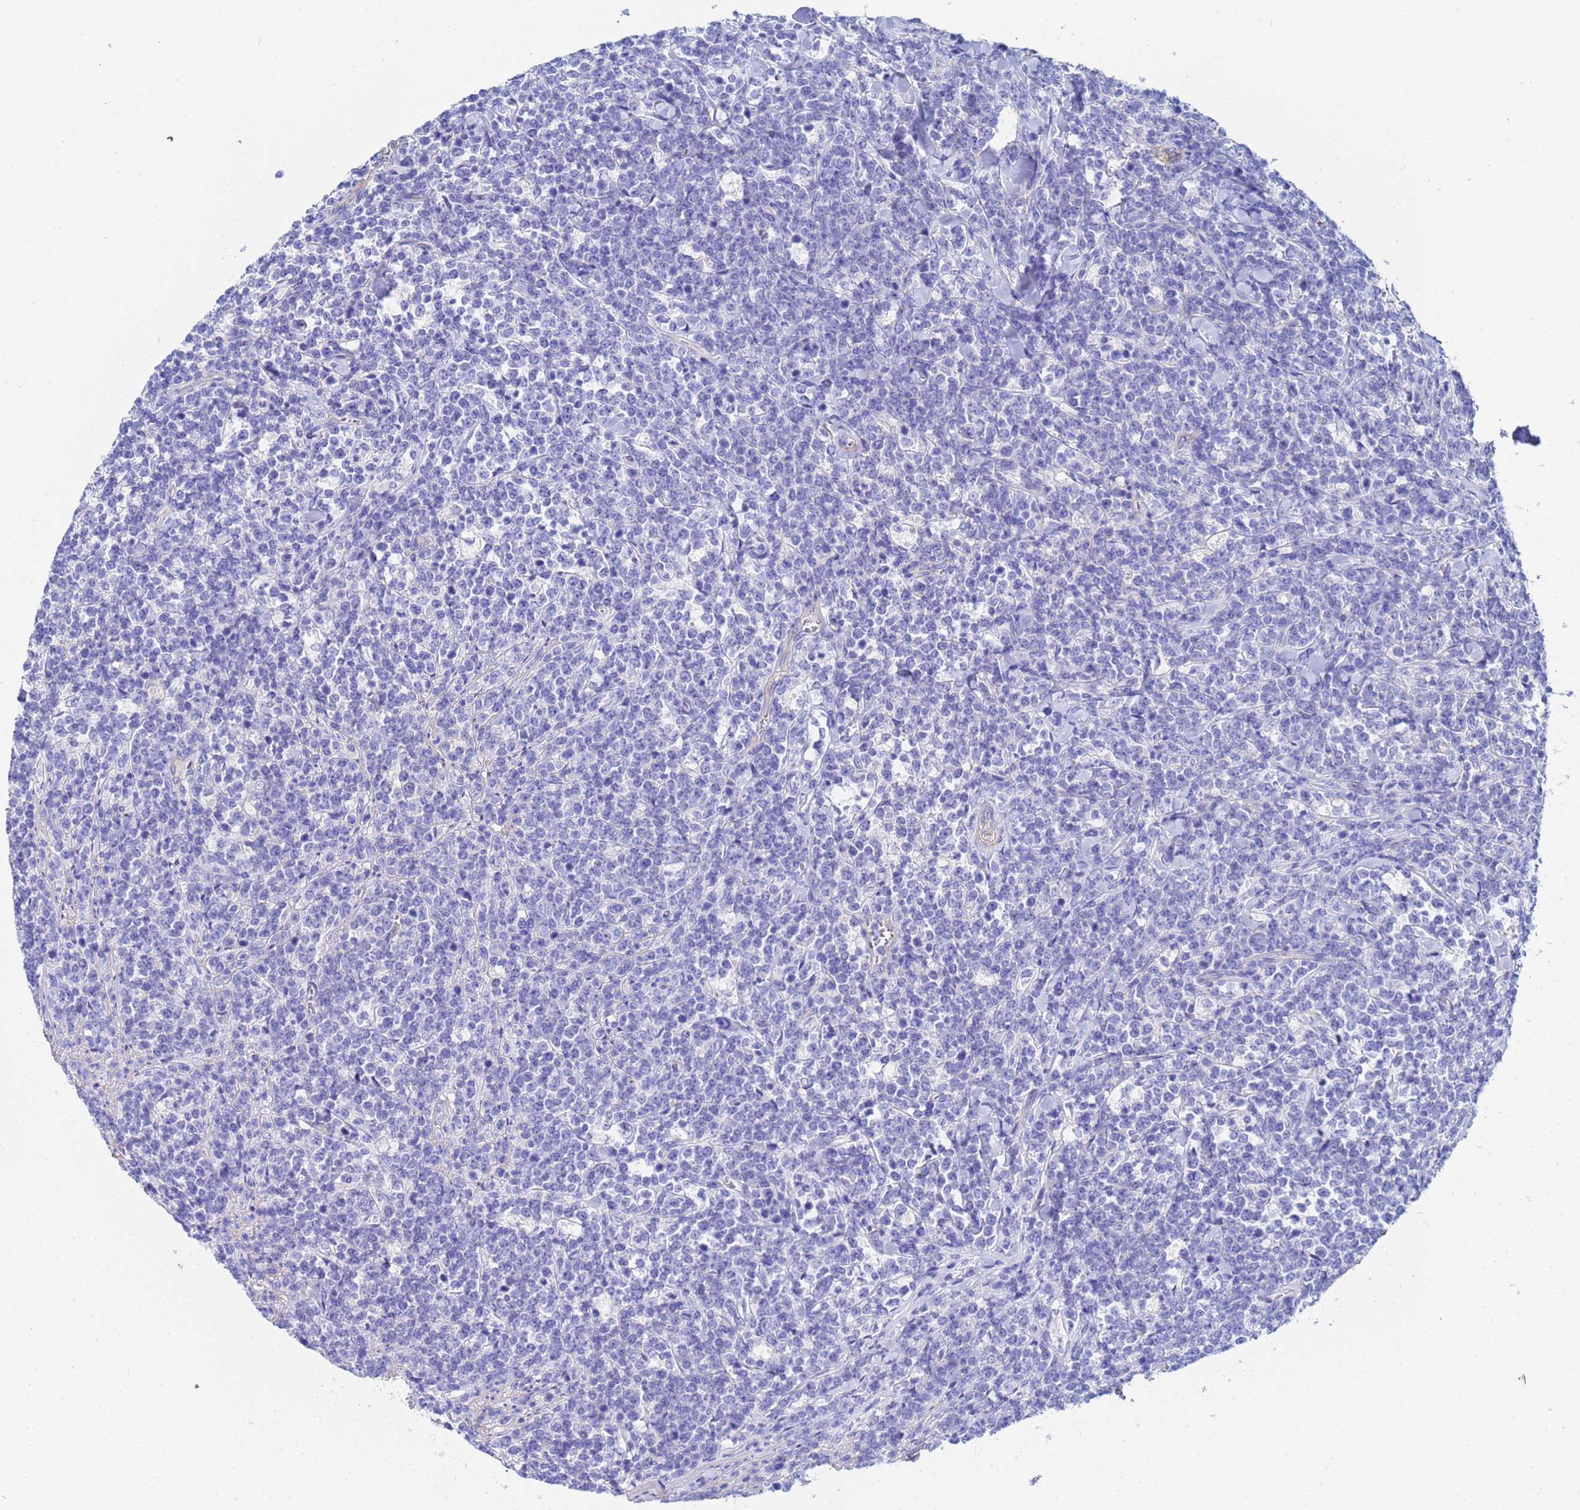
{"staining": {"intensity": "negative", "quantity": "none", "location": "none"}, "tissue": "lymphoma", "cell_type": "Tumor cells", "image_type": "cancer", "snomed": [{"axis": "morphology", "description": "Malignant lymphoma, non-Hodgkin's type, High grade"}, {"axis": "topography", "description": "Small intestine"}], "caption": "High-grade malignant lymphoma, non-Hodgkin's type was stained to show a protein in brown. There is no significant expression in tumor cells.", "gene": "CST4", "patient": {"sex": "male", "age": 8}}